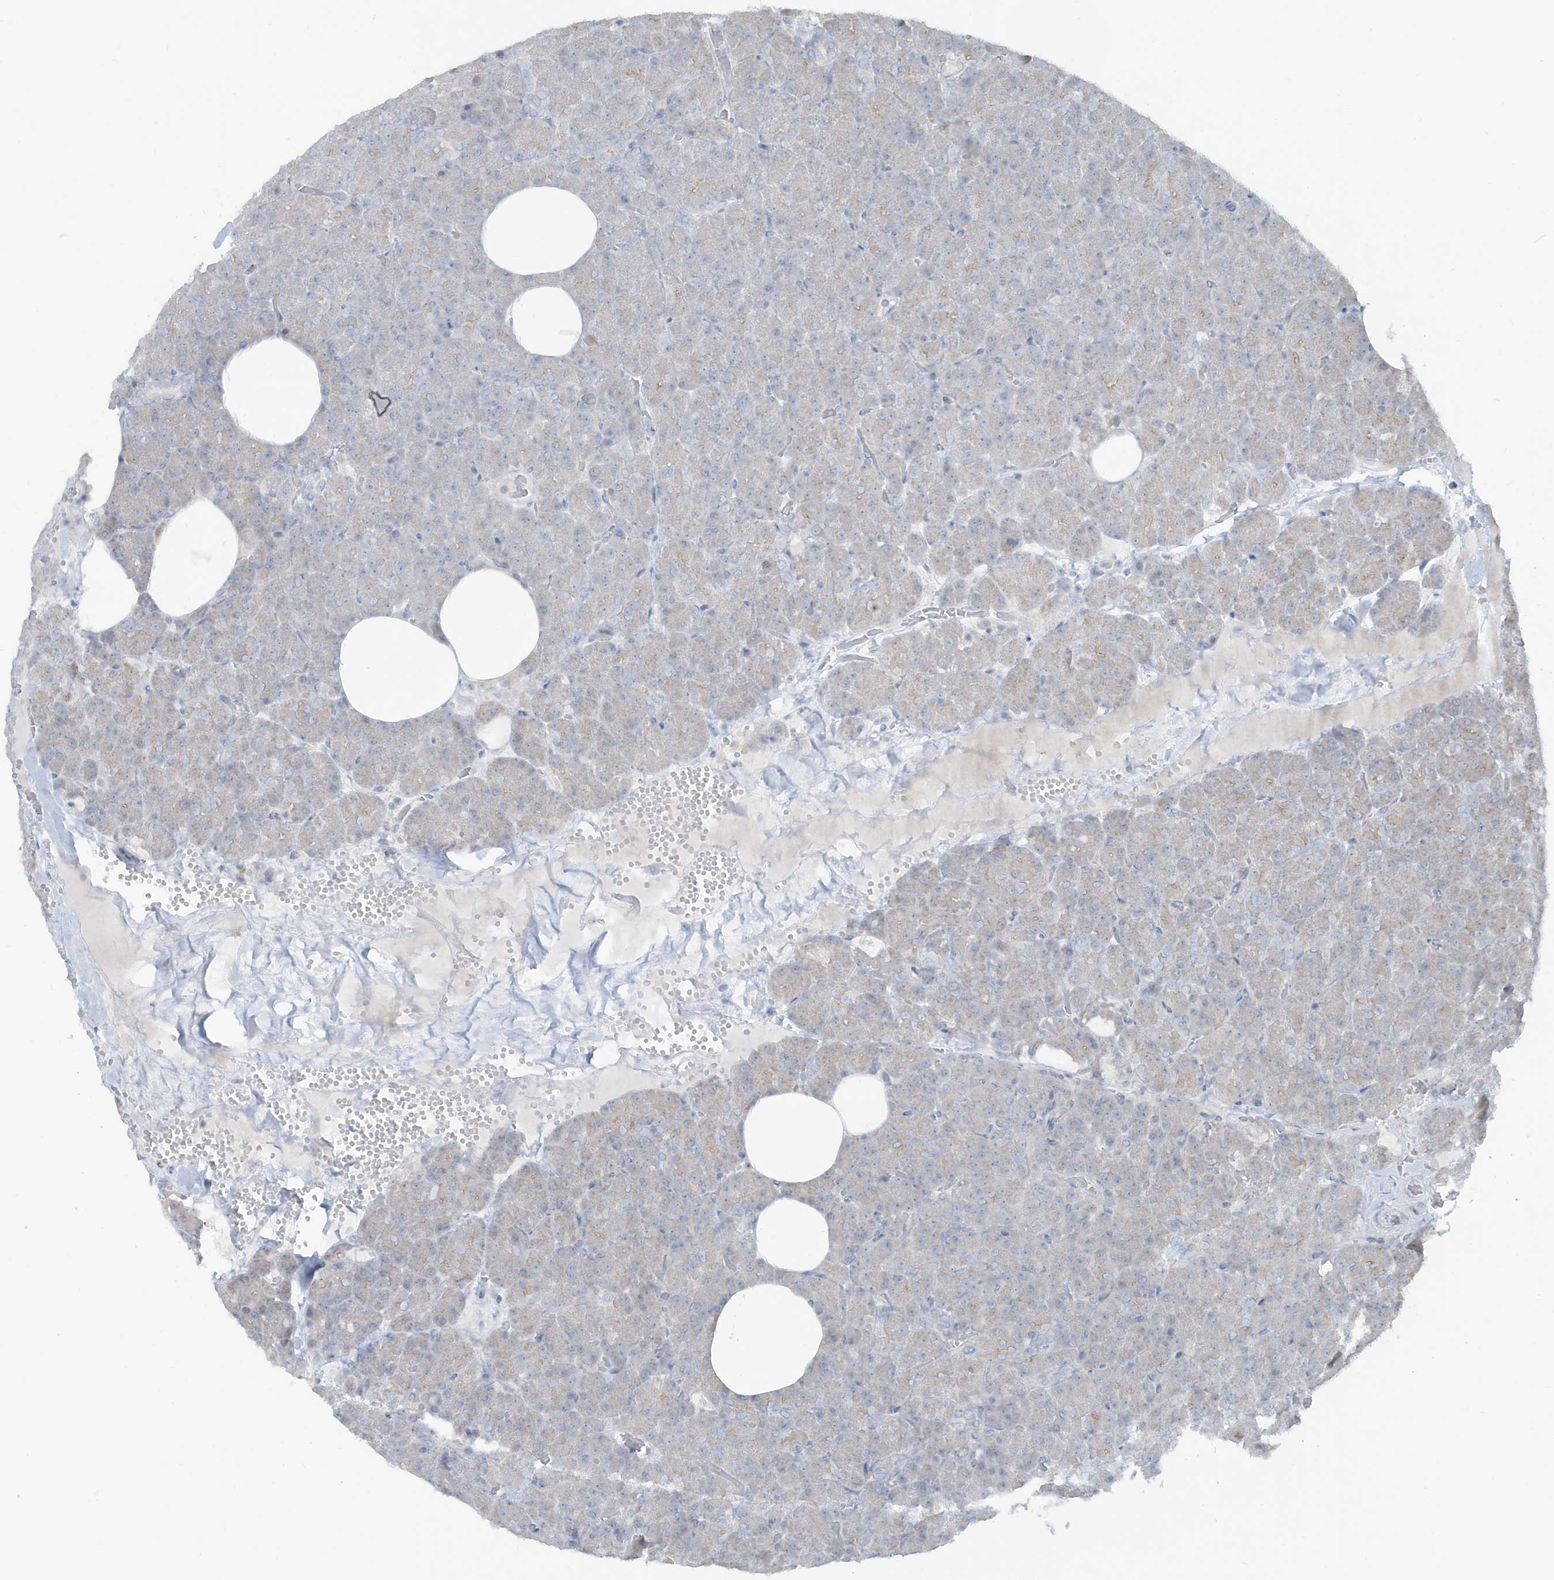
{"staining": {"intensity": "weak", "quantity": "<25%", "location": "cytoplasmic/membranous"}, "tissue": "pancreas", "cell_type": "Exocrine glandular cells", "image_type": "normal", "snomed": [{"axis": "morphology", "description": "Normal tissue, NOS"}, {"axis": "morphology", "description": "Carcinoid, malignant, NOS"}, {"axis": "topography", "description": "Pancreas"}], "caption": "The immunohistochemistry image has no significant positivity in exocrine glandular cells of pancreas. (DAB immunohistochemistry (IHC) with hematoxylin counter stain).", "gene": "PRRT3", "patient": {"sex": "female", "age": 35}}